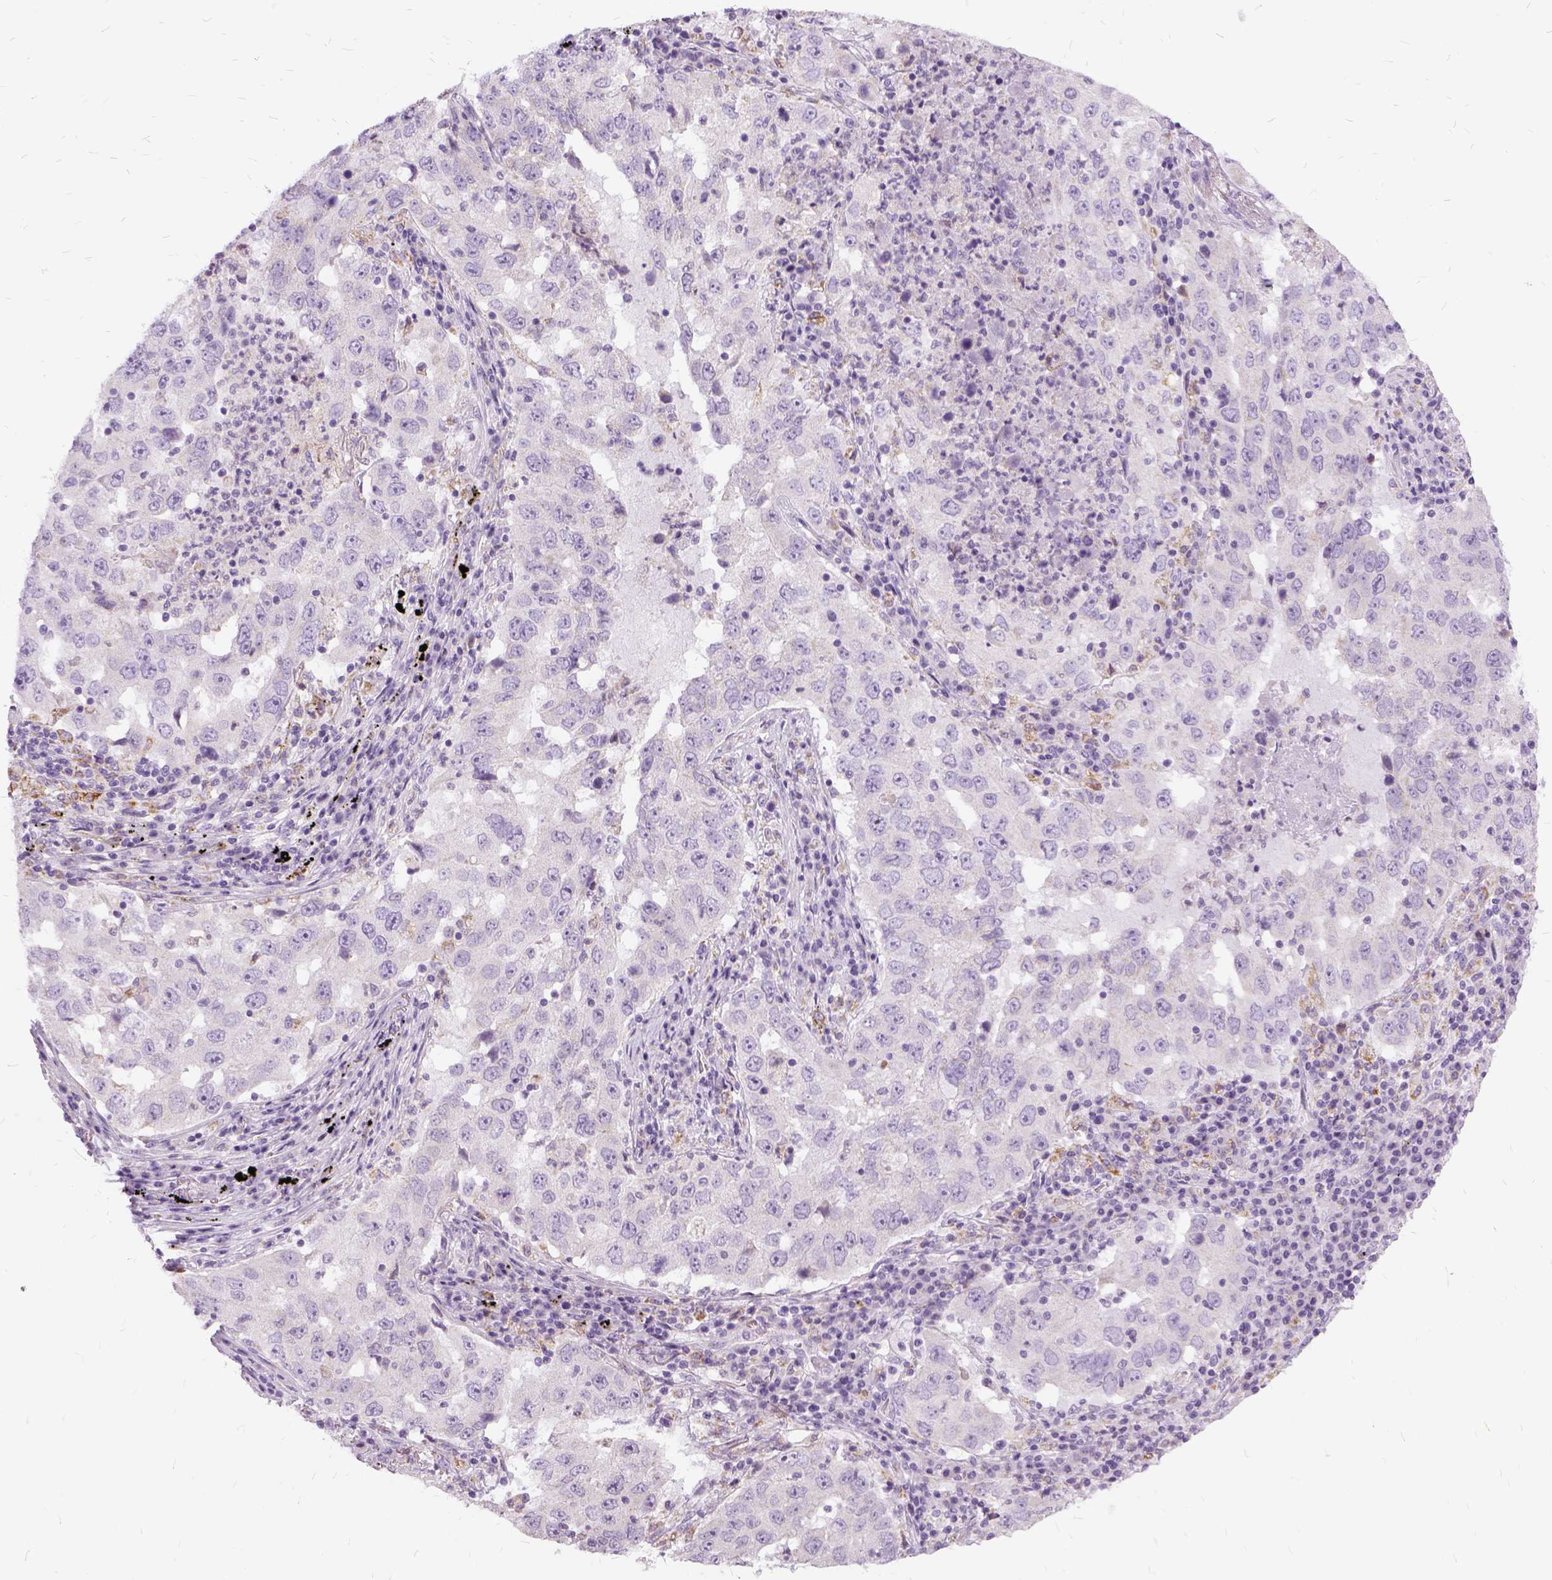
{"staining": {"intensity": "negative", "quantity": "none", "location": "none"}, "tissue": "lung cancer", "cell_type": "Tumor cells", "image_type": "cancer", "snomed": [{"axis": "morphology", "description": "Adenocarcinoma, NOS"}, {"axis": "topography", "description": "Lung"}], "caption": "Lung cancer stained for a protein using immunohistochemistry exhibits no expression tumor cells.", "gene": "FDX1", "patient": {"sex": "male", "age": 73}}